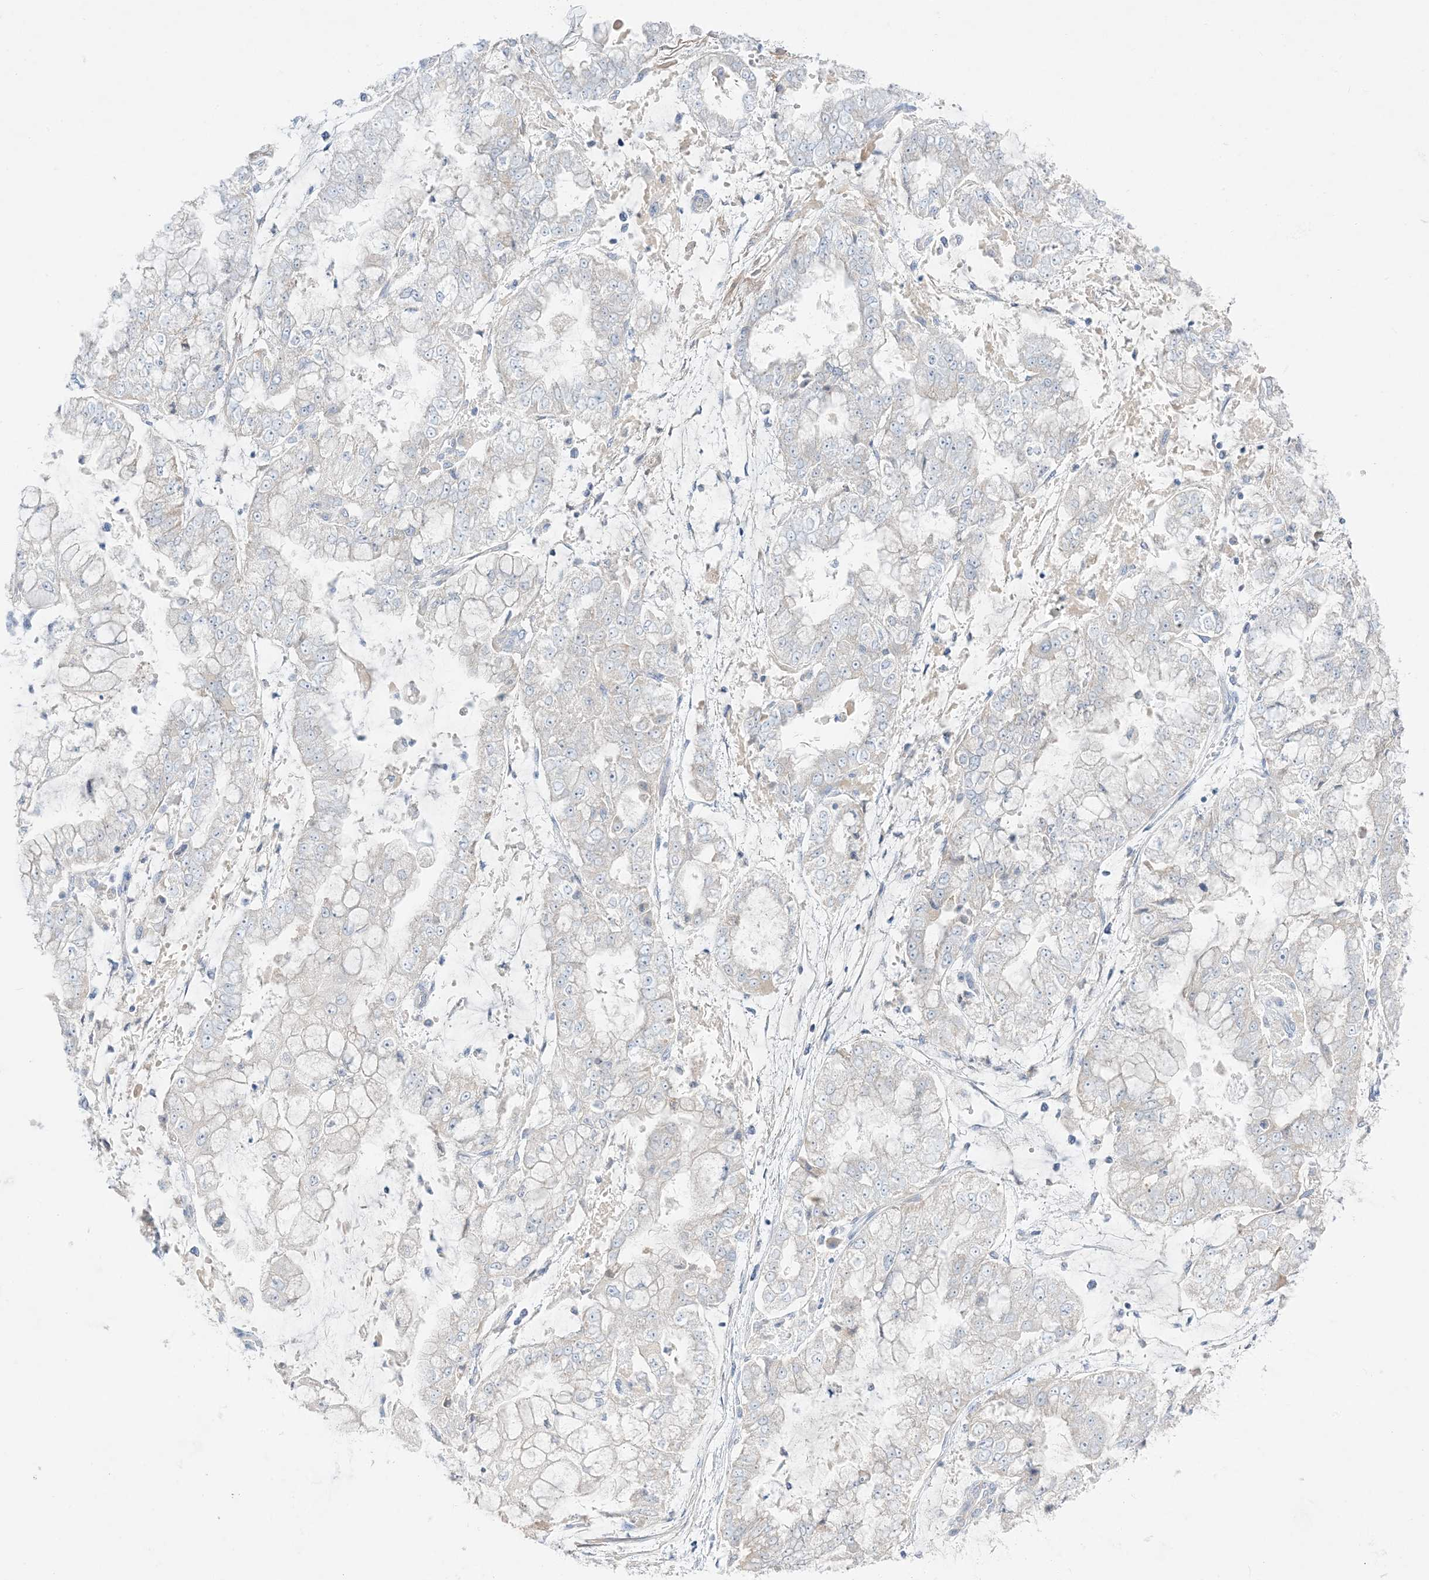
{"staining": {"intensity": "negative", "quantity": "none", "location": "none"}, "tissue": "stomach cancer", "cell_type": "Tumor cells", "image_type": "cancer", "snomed": [{"axis": "morphology", "description": "Adenocarcinoma, NOS"}, {"axis": "topography", "description": "Stomach"}], "caption": "There is no significant staining in tumor cells of stomach cancer (adenocarcinoma).", "gene": "FAM184A", "patient": {"sex": "male", "age": 76}}